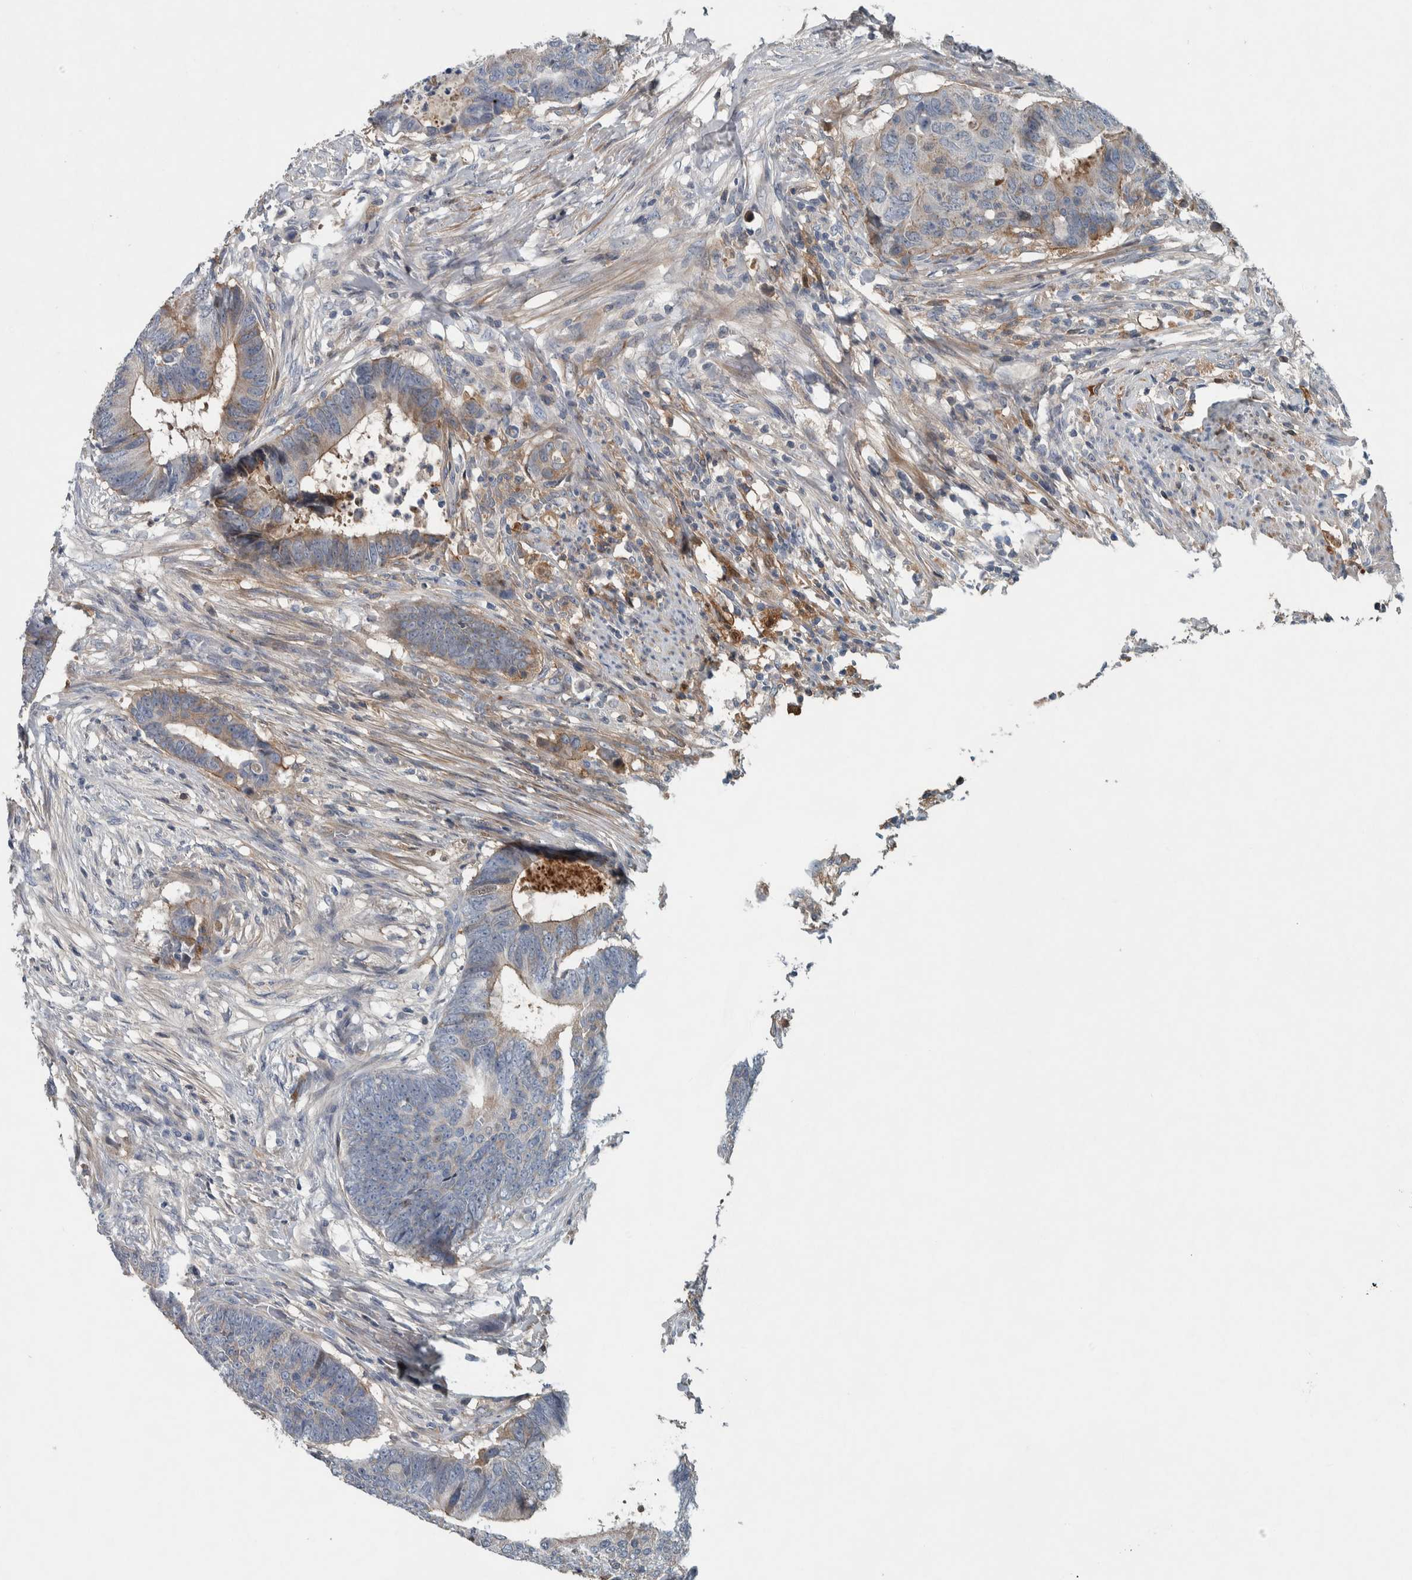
{"staining": {"intensity": "weak", "quantity": "25%-75%", "location": "cytoplasmic/membranous"}, "tissue": "colorectal cancer", "cell_type": "Tumor cells", "image_type": "cancer", "snomed": [{"axis": "morphology", "description": "Adenocarcinoma, NOS"}, {"axis": "topography", "description": "Colon"}], "caption": "Colorectal cancer (adenocarcinoma) stained with IHC shows weak cytoplasmic/membranous staining in about 25%-75% of tumor cells. (DAB (3,3'-diaminobenzidine) = brown stain, brightfield microscopy at high magnification).", "gene": "SERPINC1", "patient": {"sex": "male", "age": 56}}